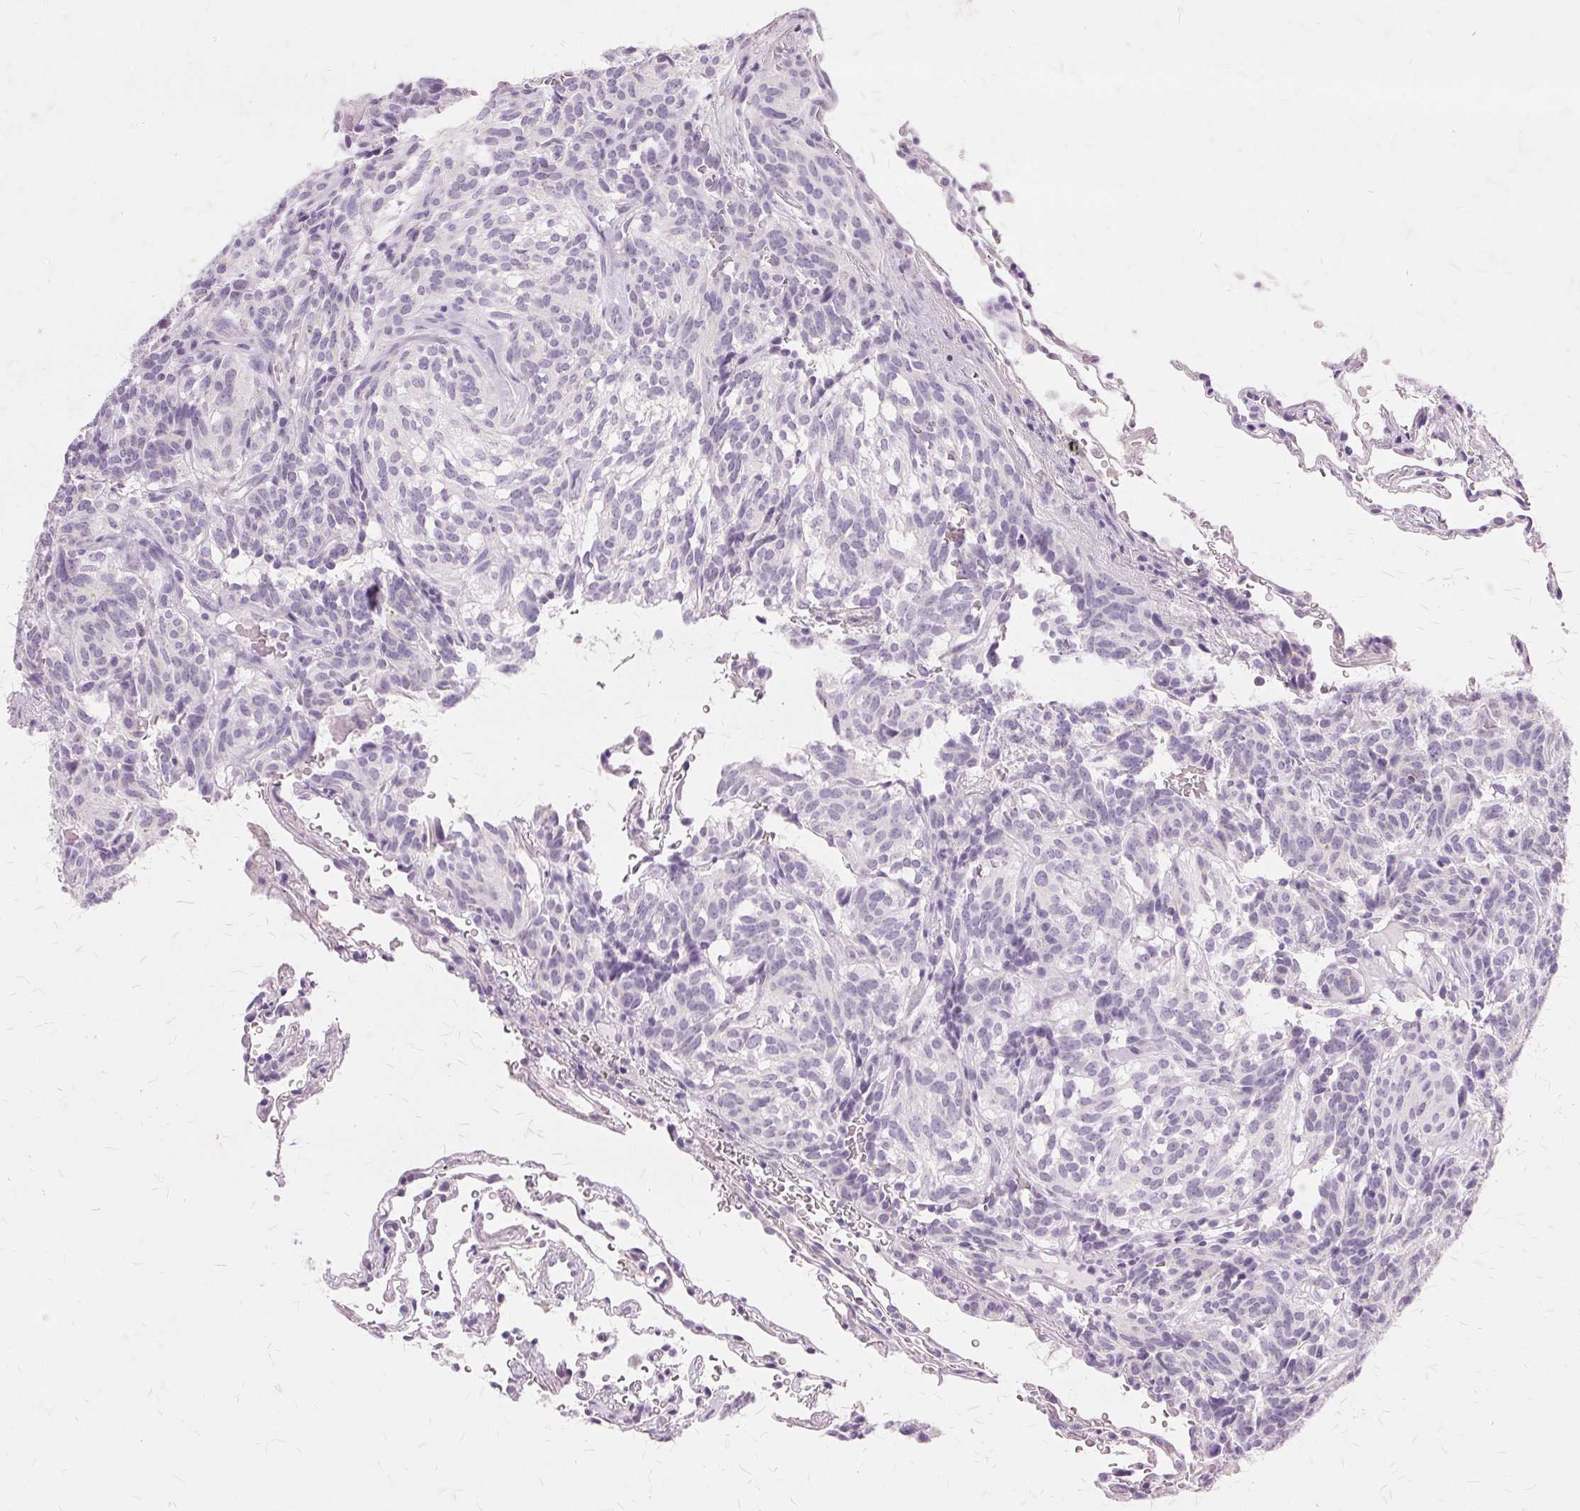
{"staining": {"intensity": "negative", "quantity": "none", "location": "none"}, "tissue": "carcinoid", "cell_type": "Tumor cells", "image_type": "cancer", "snomed": [{"axis": "morphology", "description": "Carcinoid, malignant, NOS"}, {"axis": "topography", "description": "Lung"}], "caption": "Tumor cells show no significant protein expression in carcinoid (malignant).", "gene": "SLC45A3", "patient": {"sex": "female", "age": 61}}